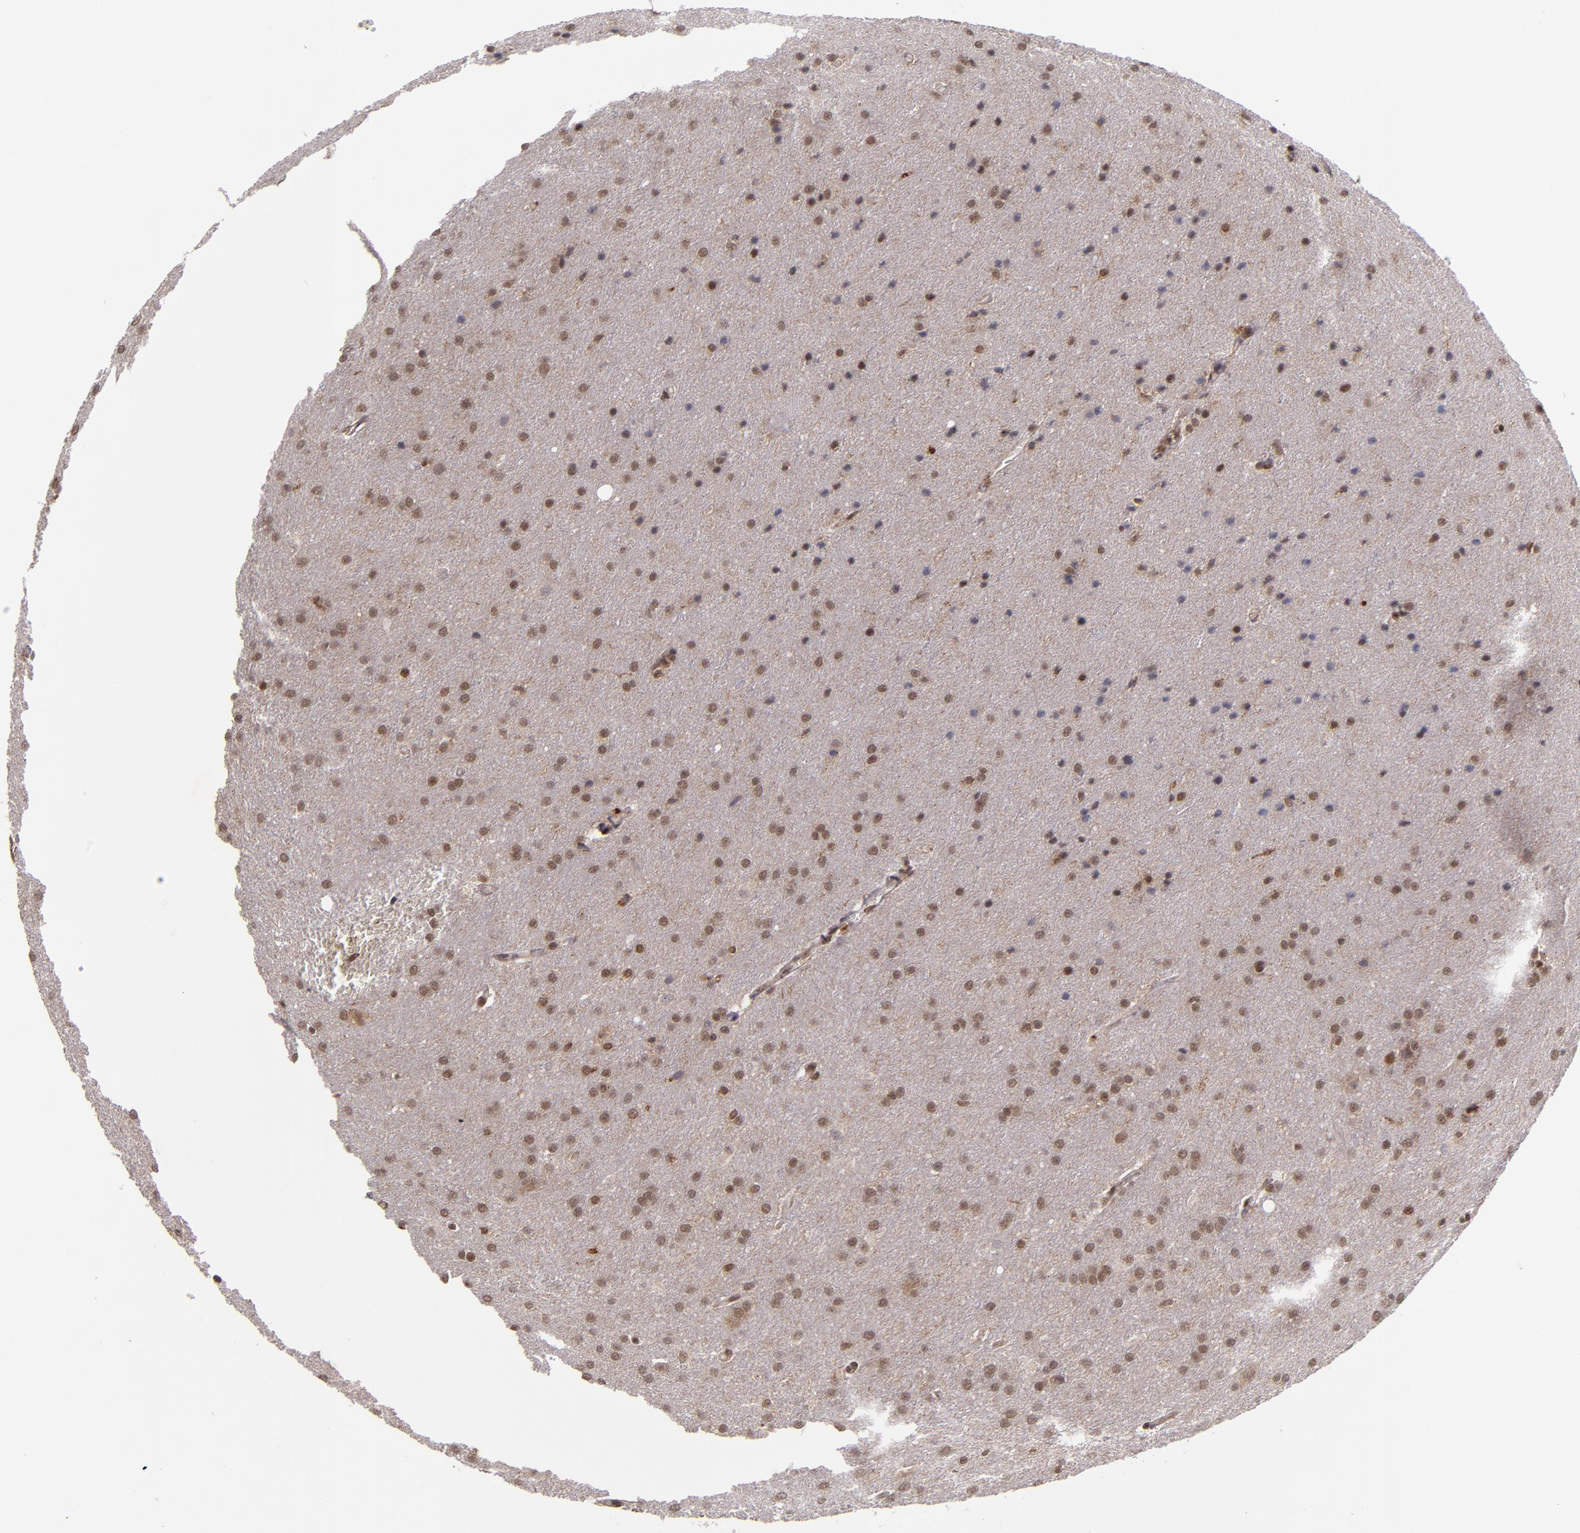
{"staining": {"intensity": "moderate", "quantity": ">75%", "location": "nuclear"}, "tissue": "glioma", "cell_type": "Tumor cells", "image_type": "cancer", "snomed": [{"axis": "morphology", "description": "Glioma, malignant, Low grade"}, {"axis": "topography", "description": "Brain"}], "caption": "Tumor cells reveal medium levels of moderate nuclear staining in approximately >75% of cells in glioma. (DAB IHC, brown staining for protein, blue staining for nuclei).", "gene": "EP300", "patient": {"sex": "female", "age": 32}}